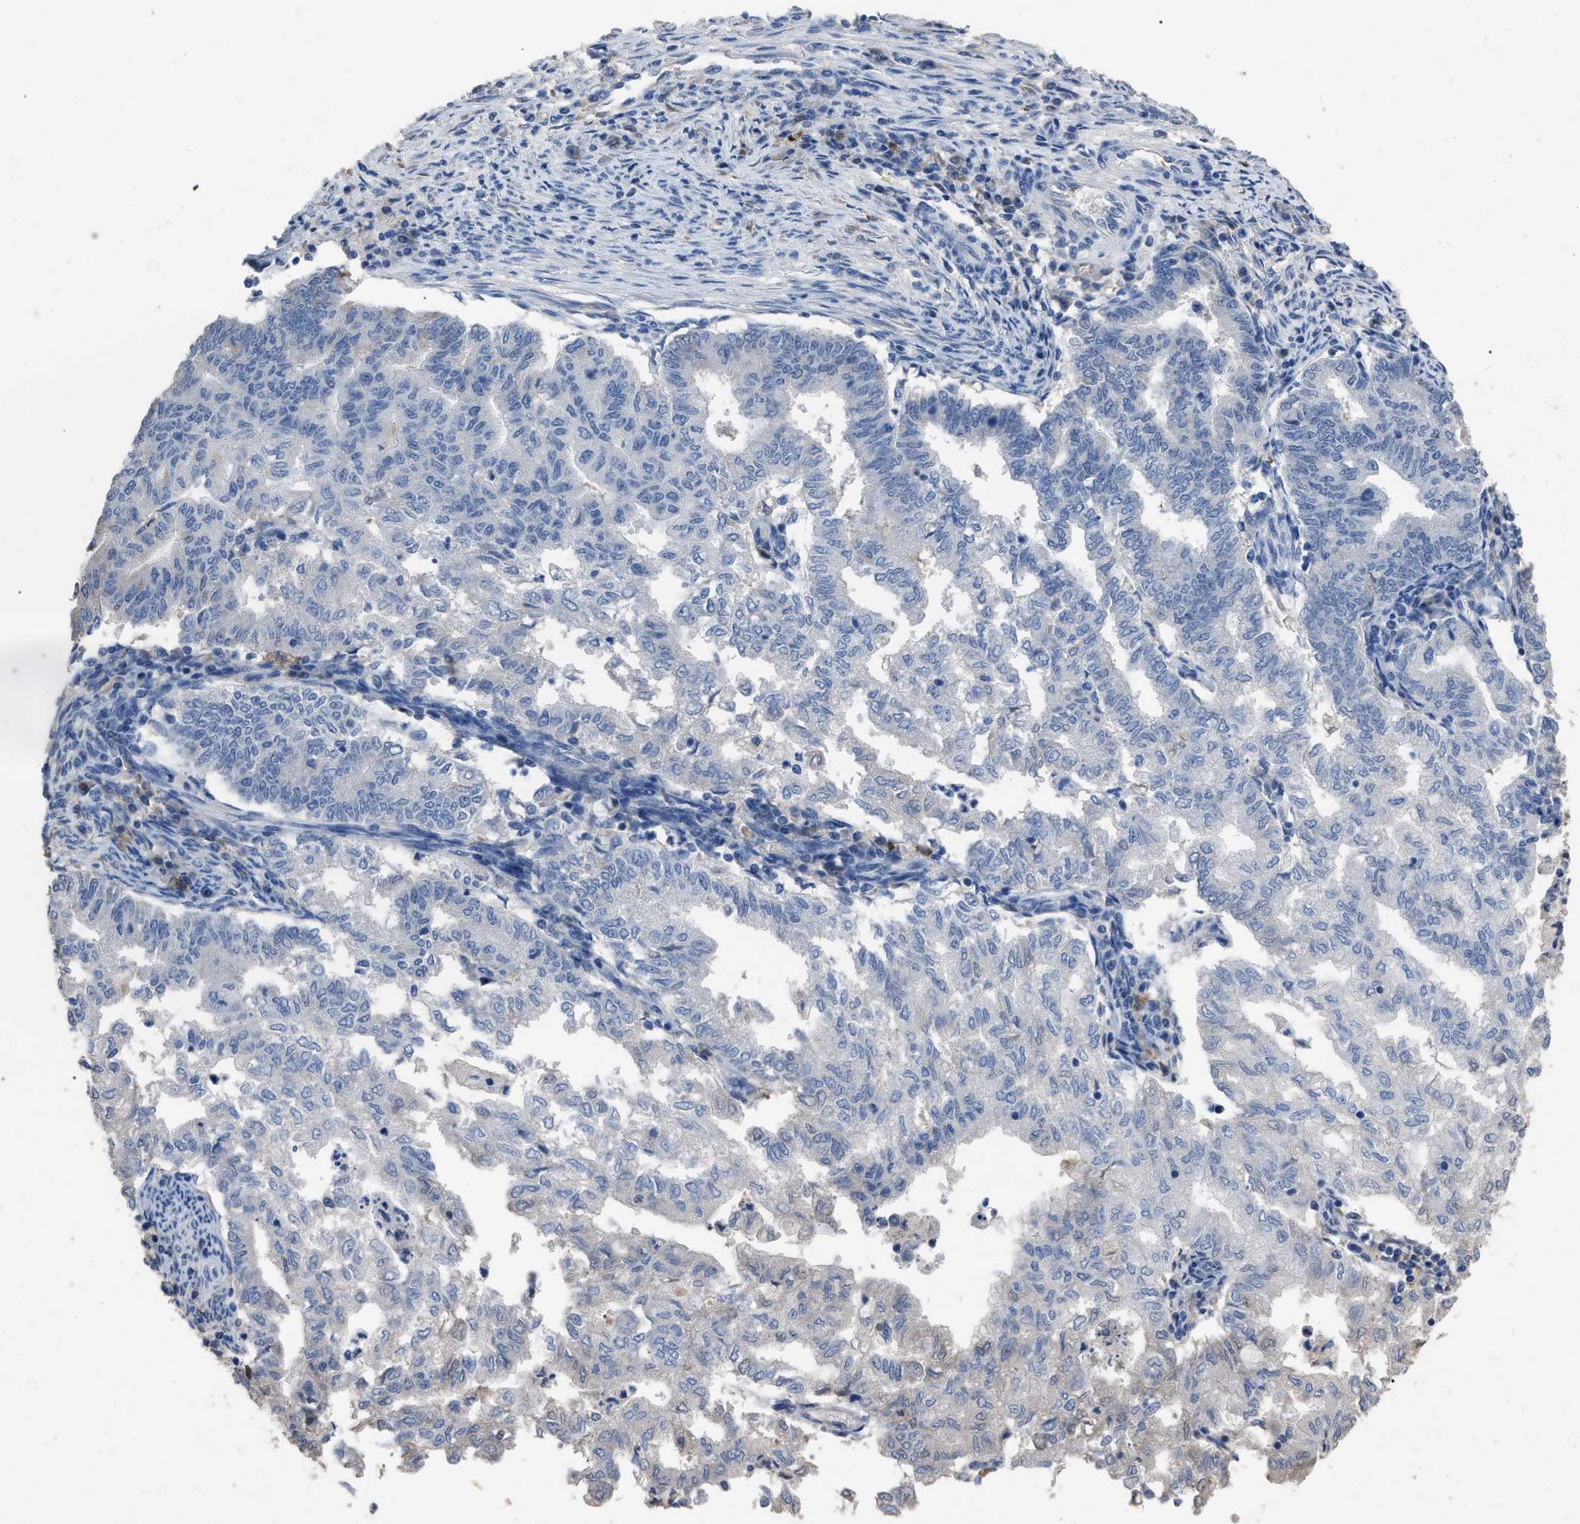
{"staining": {"intensity": "negative", "quantity": "none", "location": "none"}, "tissue": "endometrial cancer", "cell_type": "Tumor cells", "image_type": "cancer", "snomed": [{"axis": "morphology", "description": "Polyp, NOS"}, {"axis": "morphology", "description": "Adenocarcinoma, NOS"}, {"axis": "morphology", "description": "Adenoma, NOS"}, {"axis": "topography", "description": "Endometrium"}], "caption": "Immunohistochemistry (IHC) photomicrograph of neoplastic tissue: human endometrial cancer (polyp) stained with DAB shows no significant protein expression in tumor cells.", "gene": "HABP2", "patient": {"sex": "female", "age": 79}}